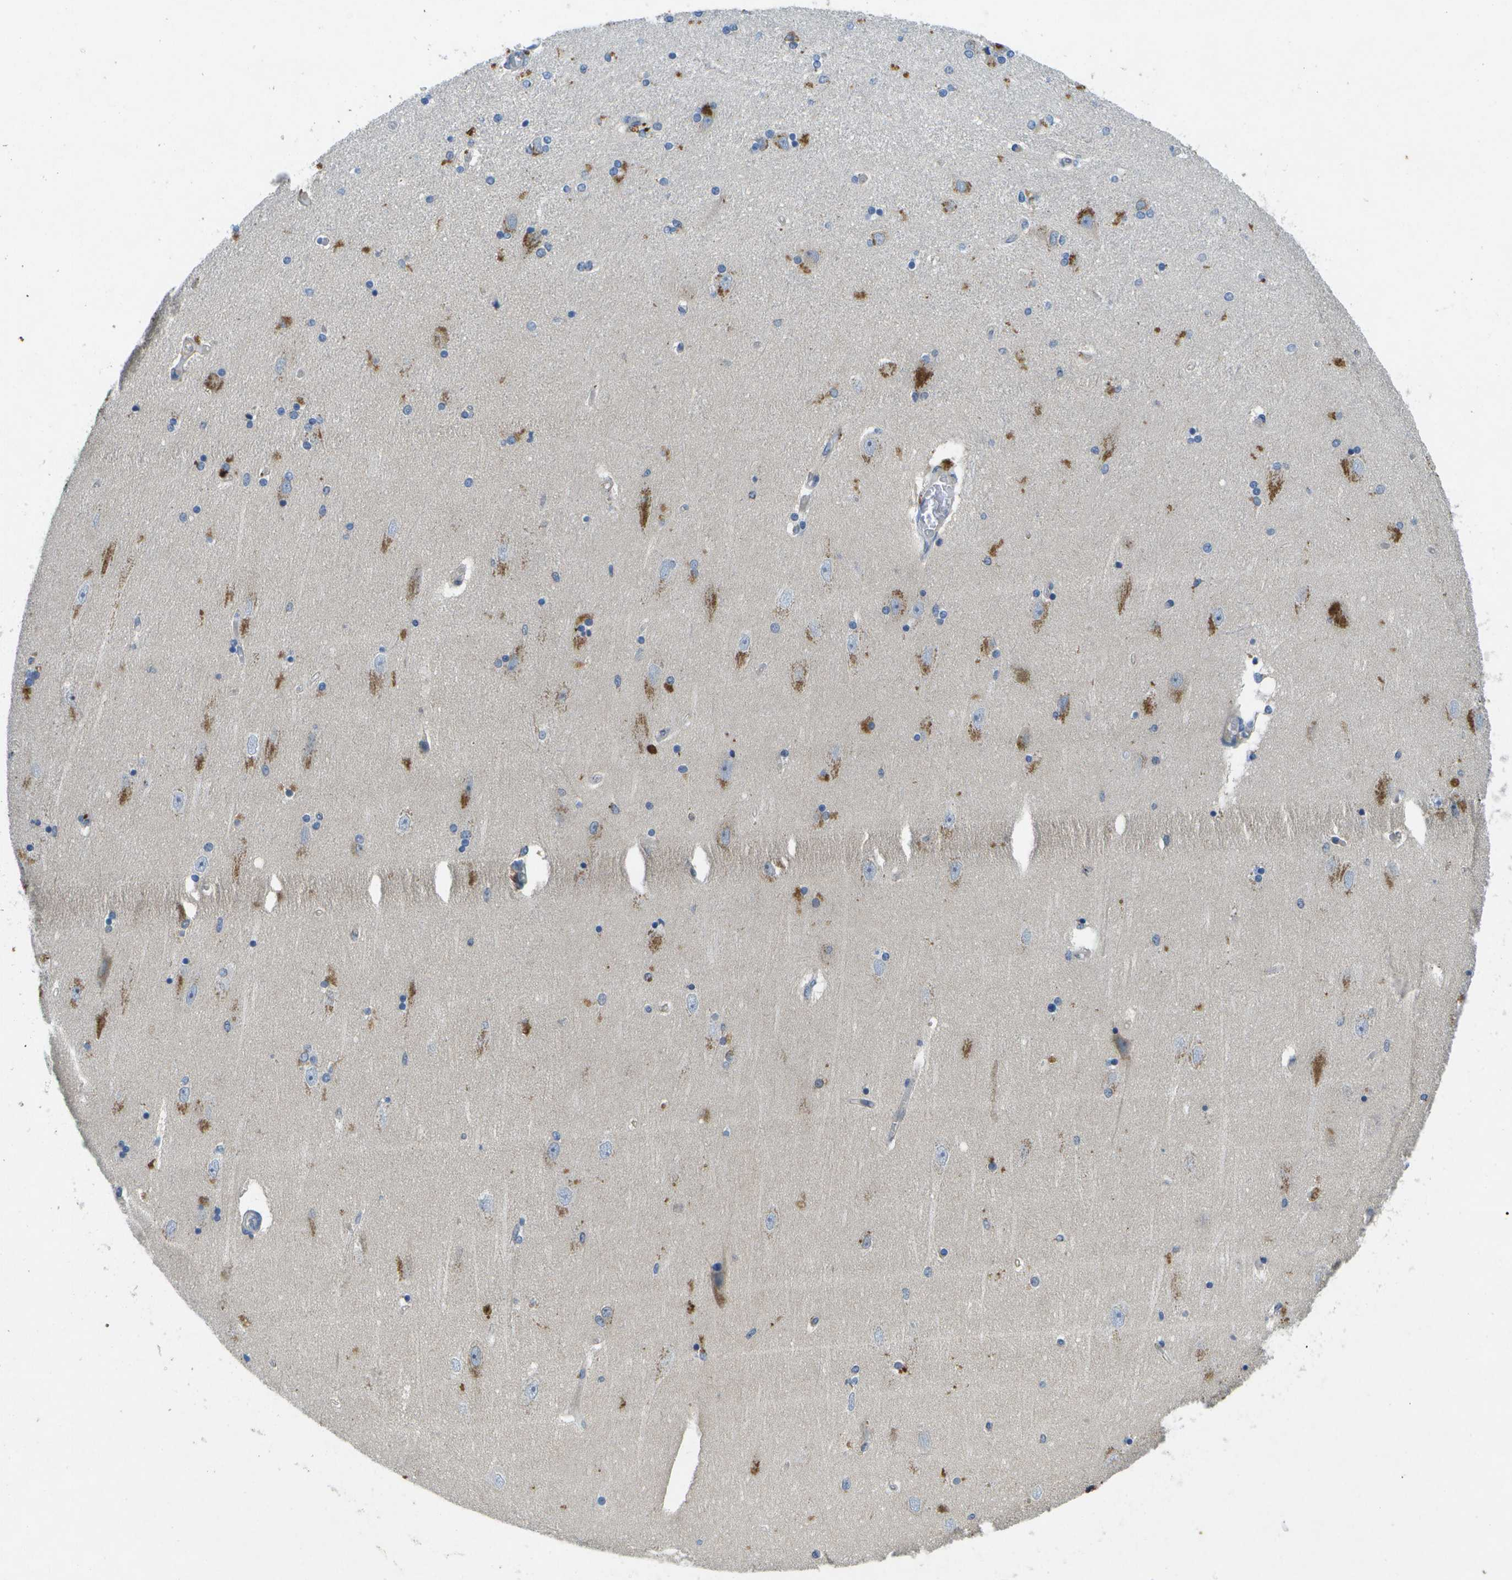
{"staining": {"intensity": "weak", "quantity": "<25%", "location": "cytoplasmic/membranous"}, "tissue": "hippocampus", "cell_type": "Glial cells", "image_type": "normal", "snomed": [{"axis": "morphology", "description": "Normal tissue, NOS"}, {"axis": "topography", "description": "Hippocampus"}], "caption": "Immunohistochemistry of normal human hippocampus exhibits no positivity in glial cells.", "gene": "LIPG", "patient": {"sex": "female", "age": 54}}